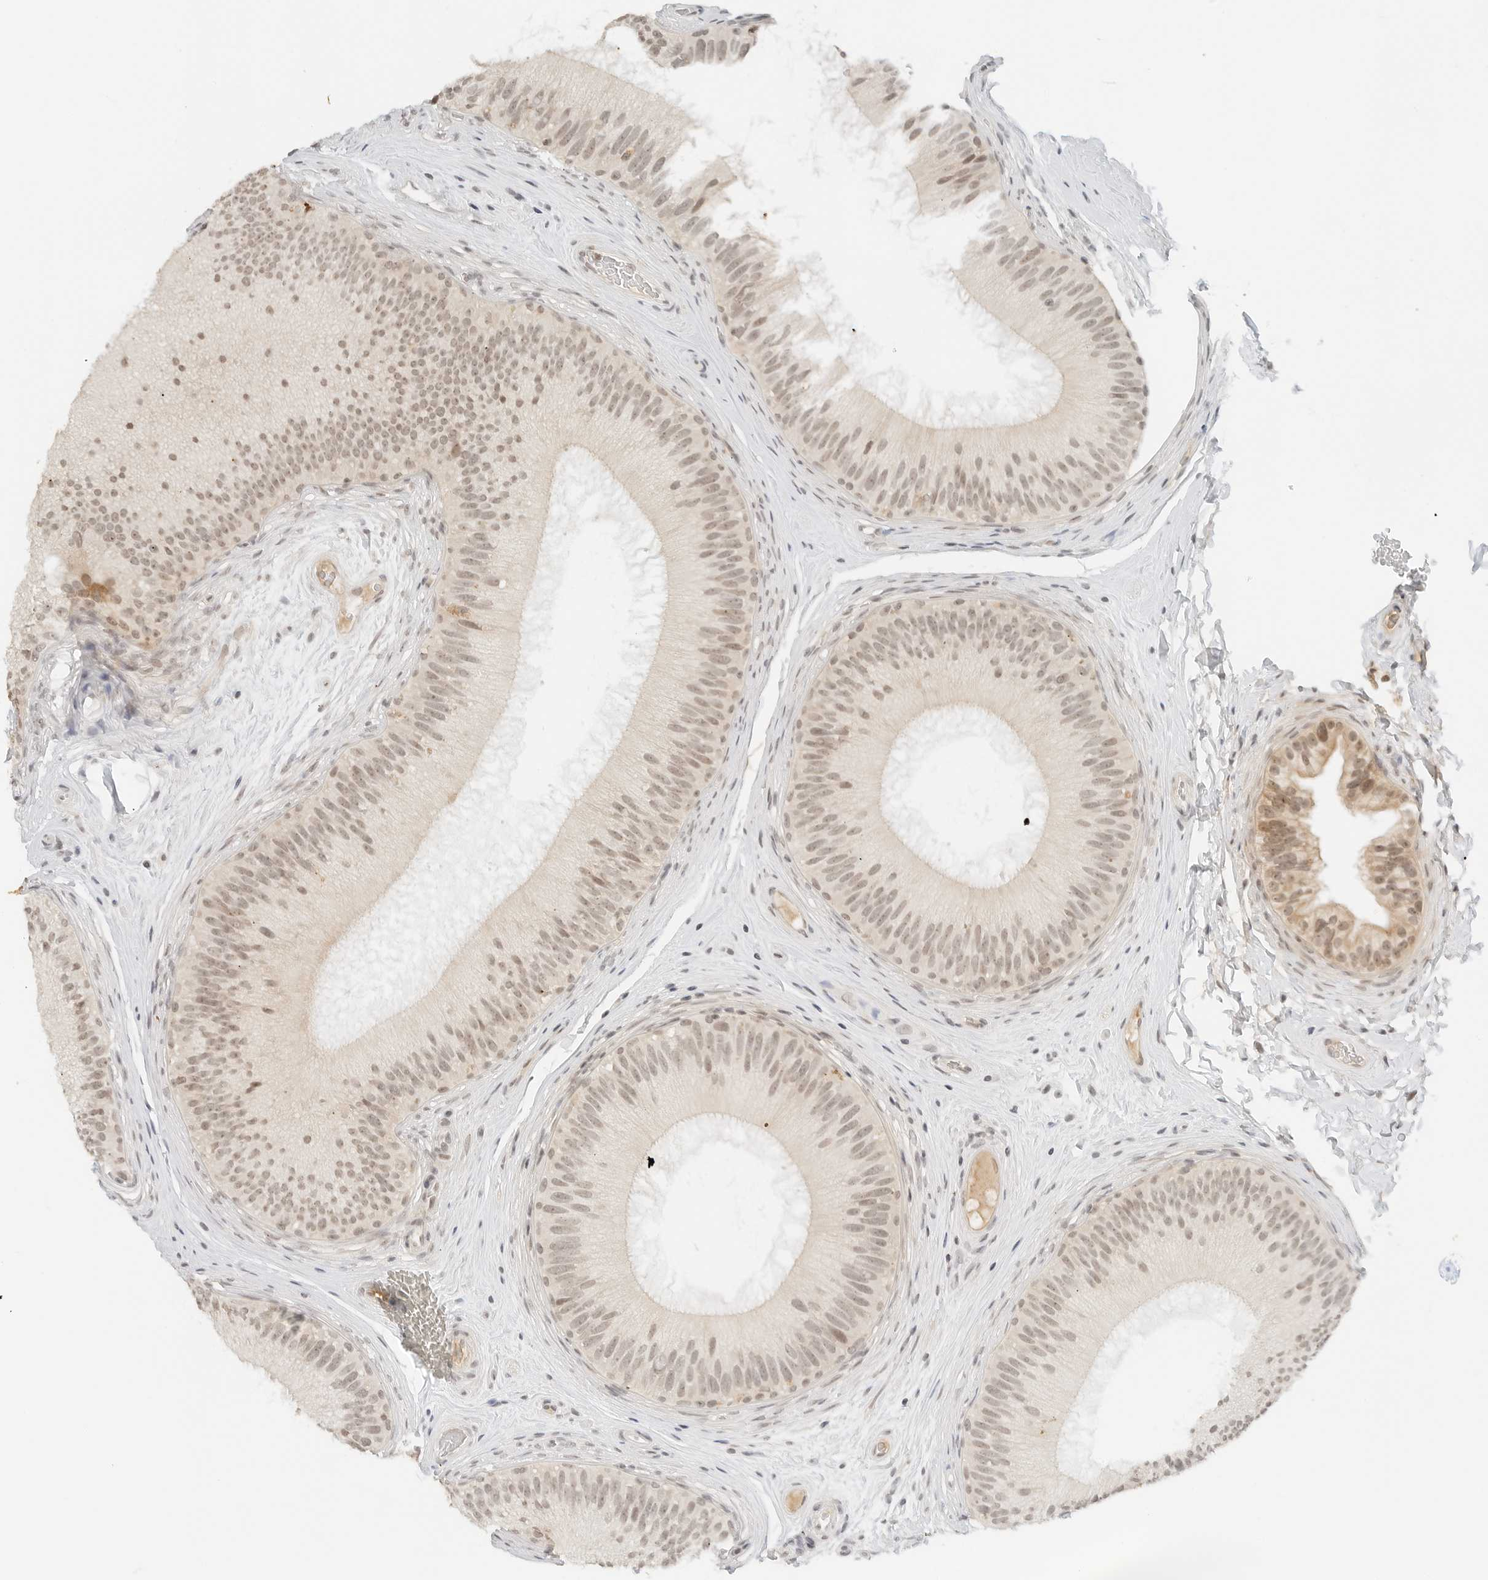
{"staining": {"intensity": "weak", "quantity": ">75%", "location": "cytoplasmic/membranous,nuclear"}, "tissue": "epididymis", "cell_type": "Glandular cells", "image_type": "normal", "snomed": [{"axis": "morphology", "description": "Normal tissue, NOS"}, {"axis": "topography", "description": "Epididymis"}], "caption": "Epididymis stained for a protein exhibits weak cytoplasmic/membranous,nuclear positivity in glandular cells. The staining was performed using DAB (3,3'-diaminobenzidine), with brown indicating positive protein expression. Nuclei are stained blue with hematoxylin.", "gene": "NEO1", "patient": {"sex": "male", "age": 45}}